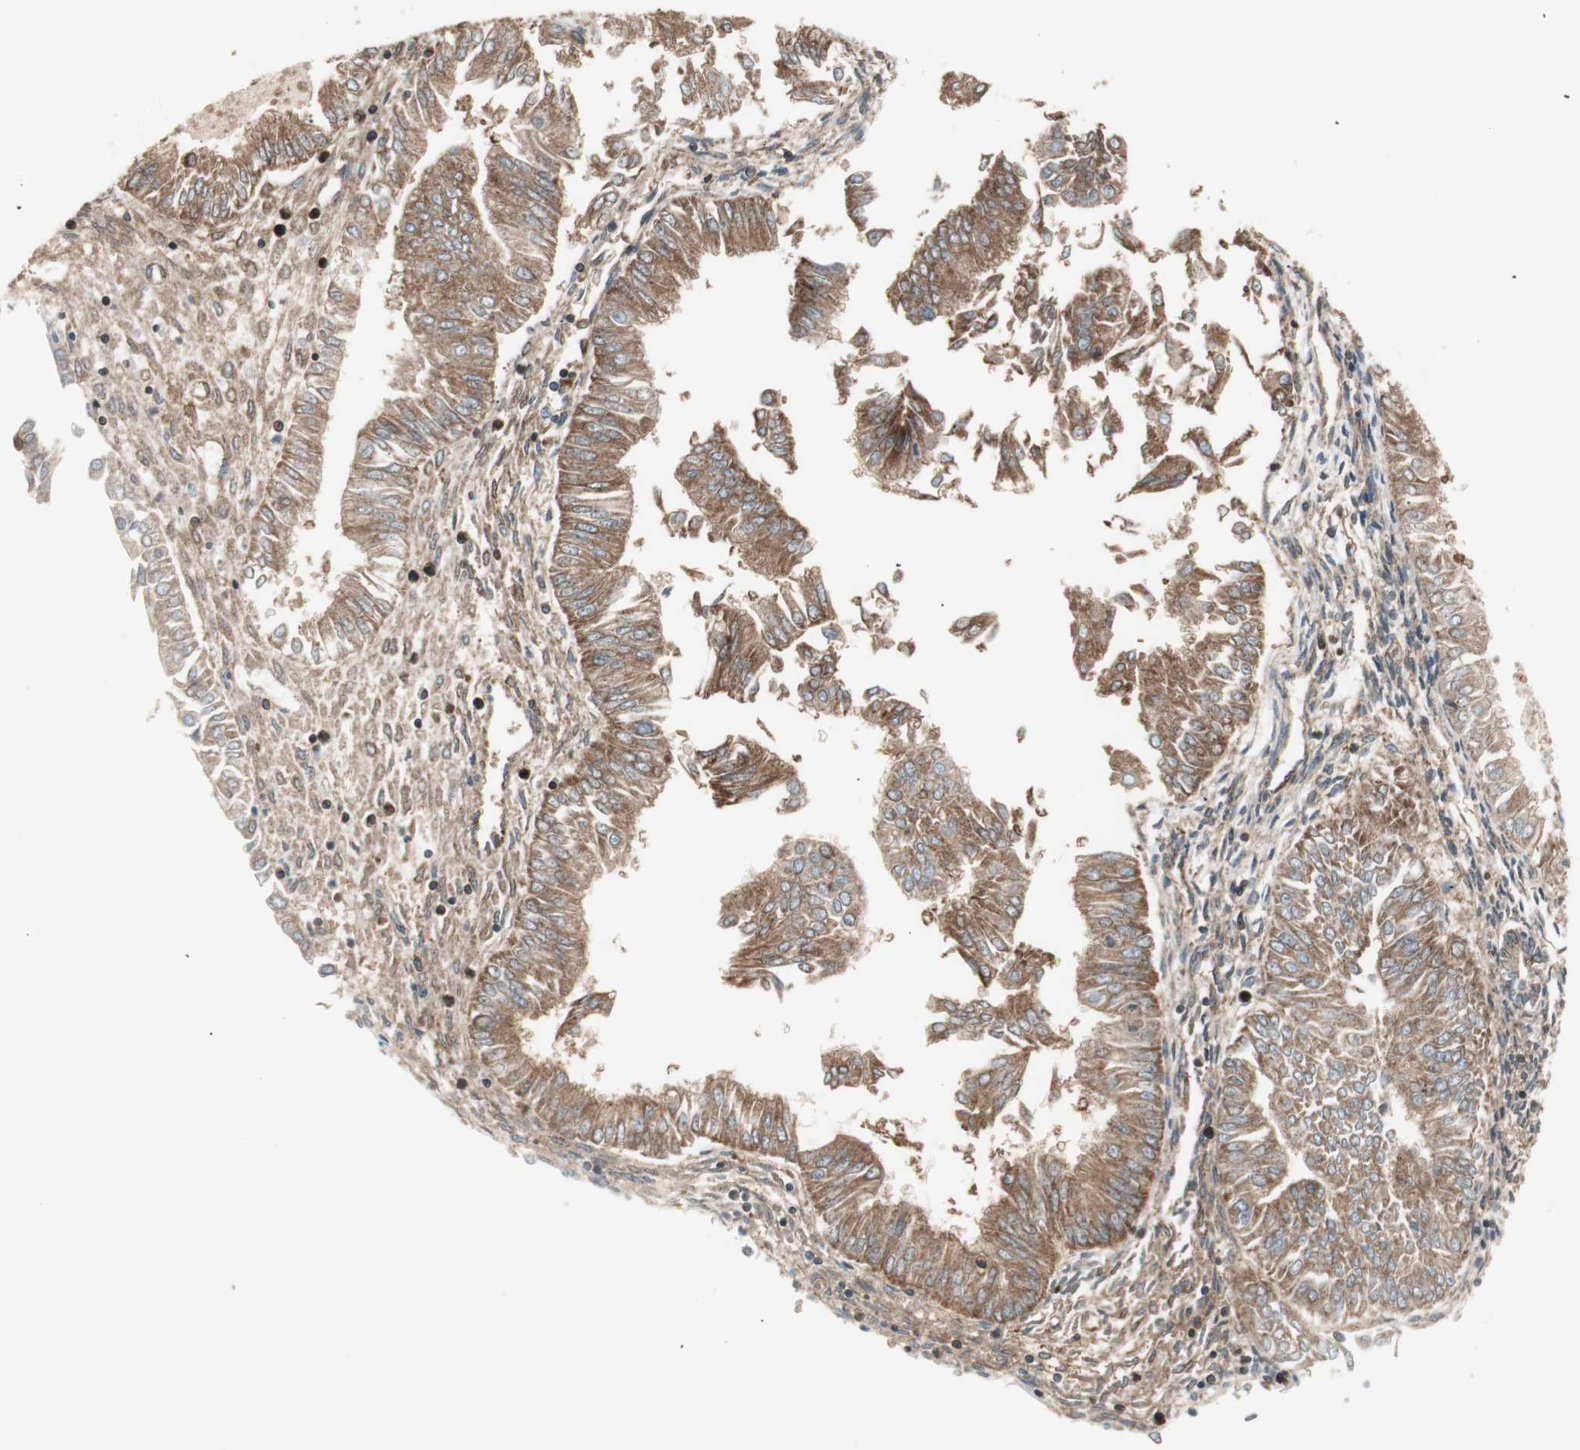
{"staining": {"intensity": "strong", "quantity": ">75%", "location": "cytoplasmic/membranous"}, "tissue": "endometrial cancer", "cell_type": "Tumor cells", "image_type": "cancer", "snomed": [{"axis": "morphology", "description": "Adenocarcinoma, NOS"}, {"axis": "topography", "description": "Endometrium"}], "caption": "This is a micrograph of IHC staining of endometrial cancer (adenocarcinoma), which shows strong positivity in the cytoplasmic/membranous of tumor cells.", "gene": "RAB5A", "patient": {"sex": "female", "age": 53}}